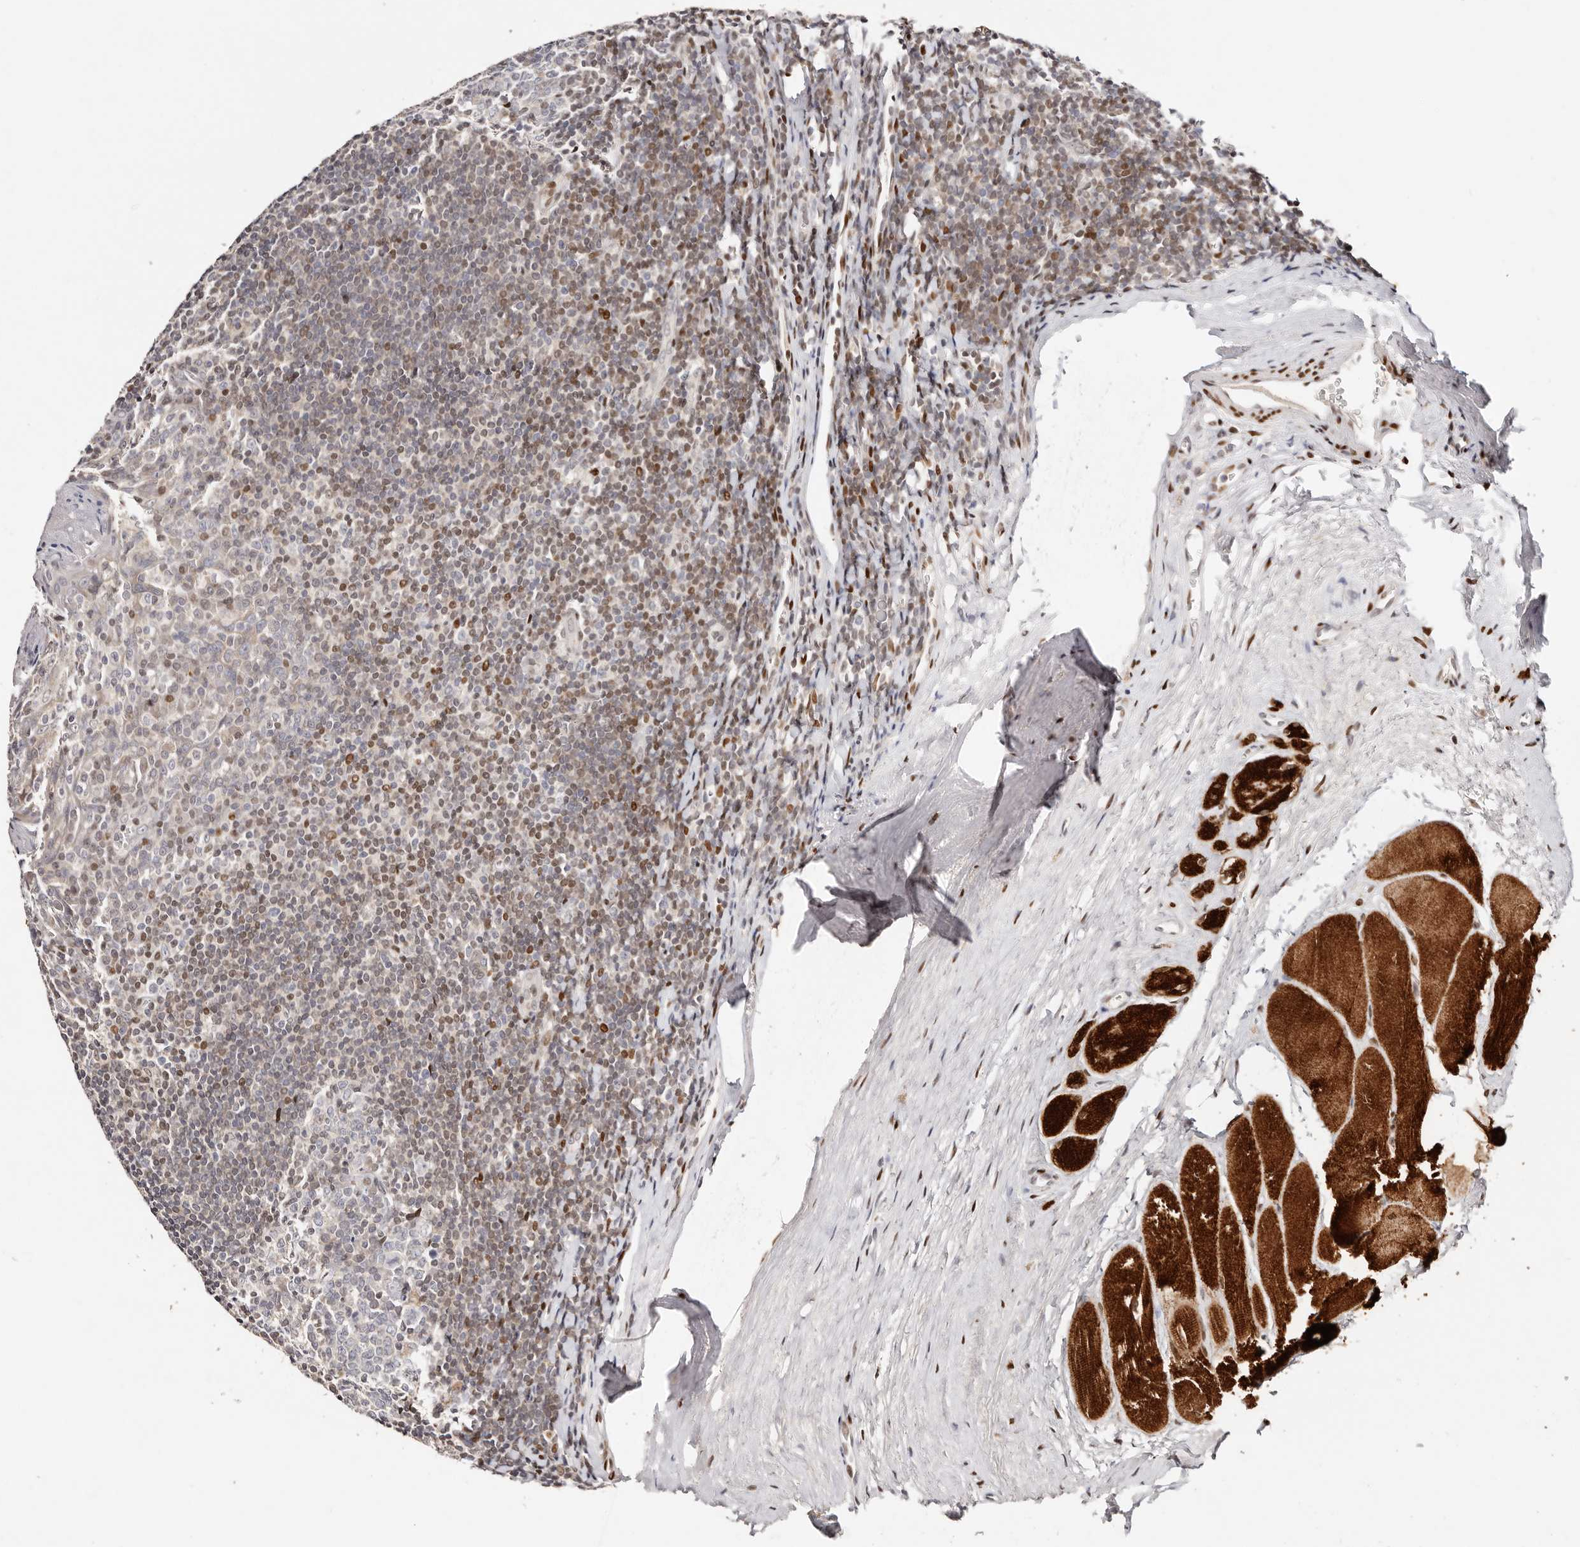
{"staining": {"intensity": "negative", "quantity": "none", "location": "none"}, "tissue": "tonsil", "cell_type": "Germinal center cells", "image_type": "normal", "snomed": [{"axis": "morphology", "description": "Normal tissue, NOS"}, {"axis": "topography", "description": "Tonsil"}], "caption": "Germinal center cells are negative for protein expression in benign human tonsil. (DAB immunohistochemistry (IHC) visualized using brightfield microscopy, high magnification).", "gene": "IQGAP3", "patient": {"sex": "male", "age": 27}}